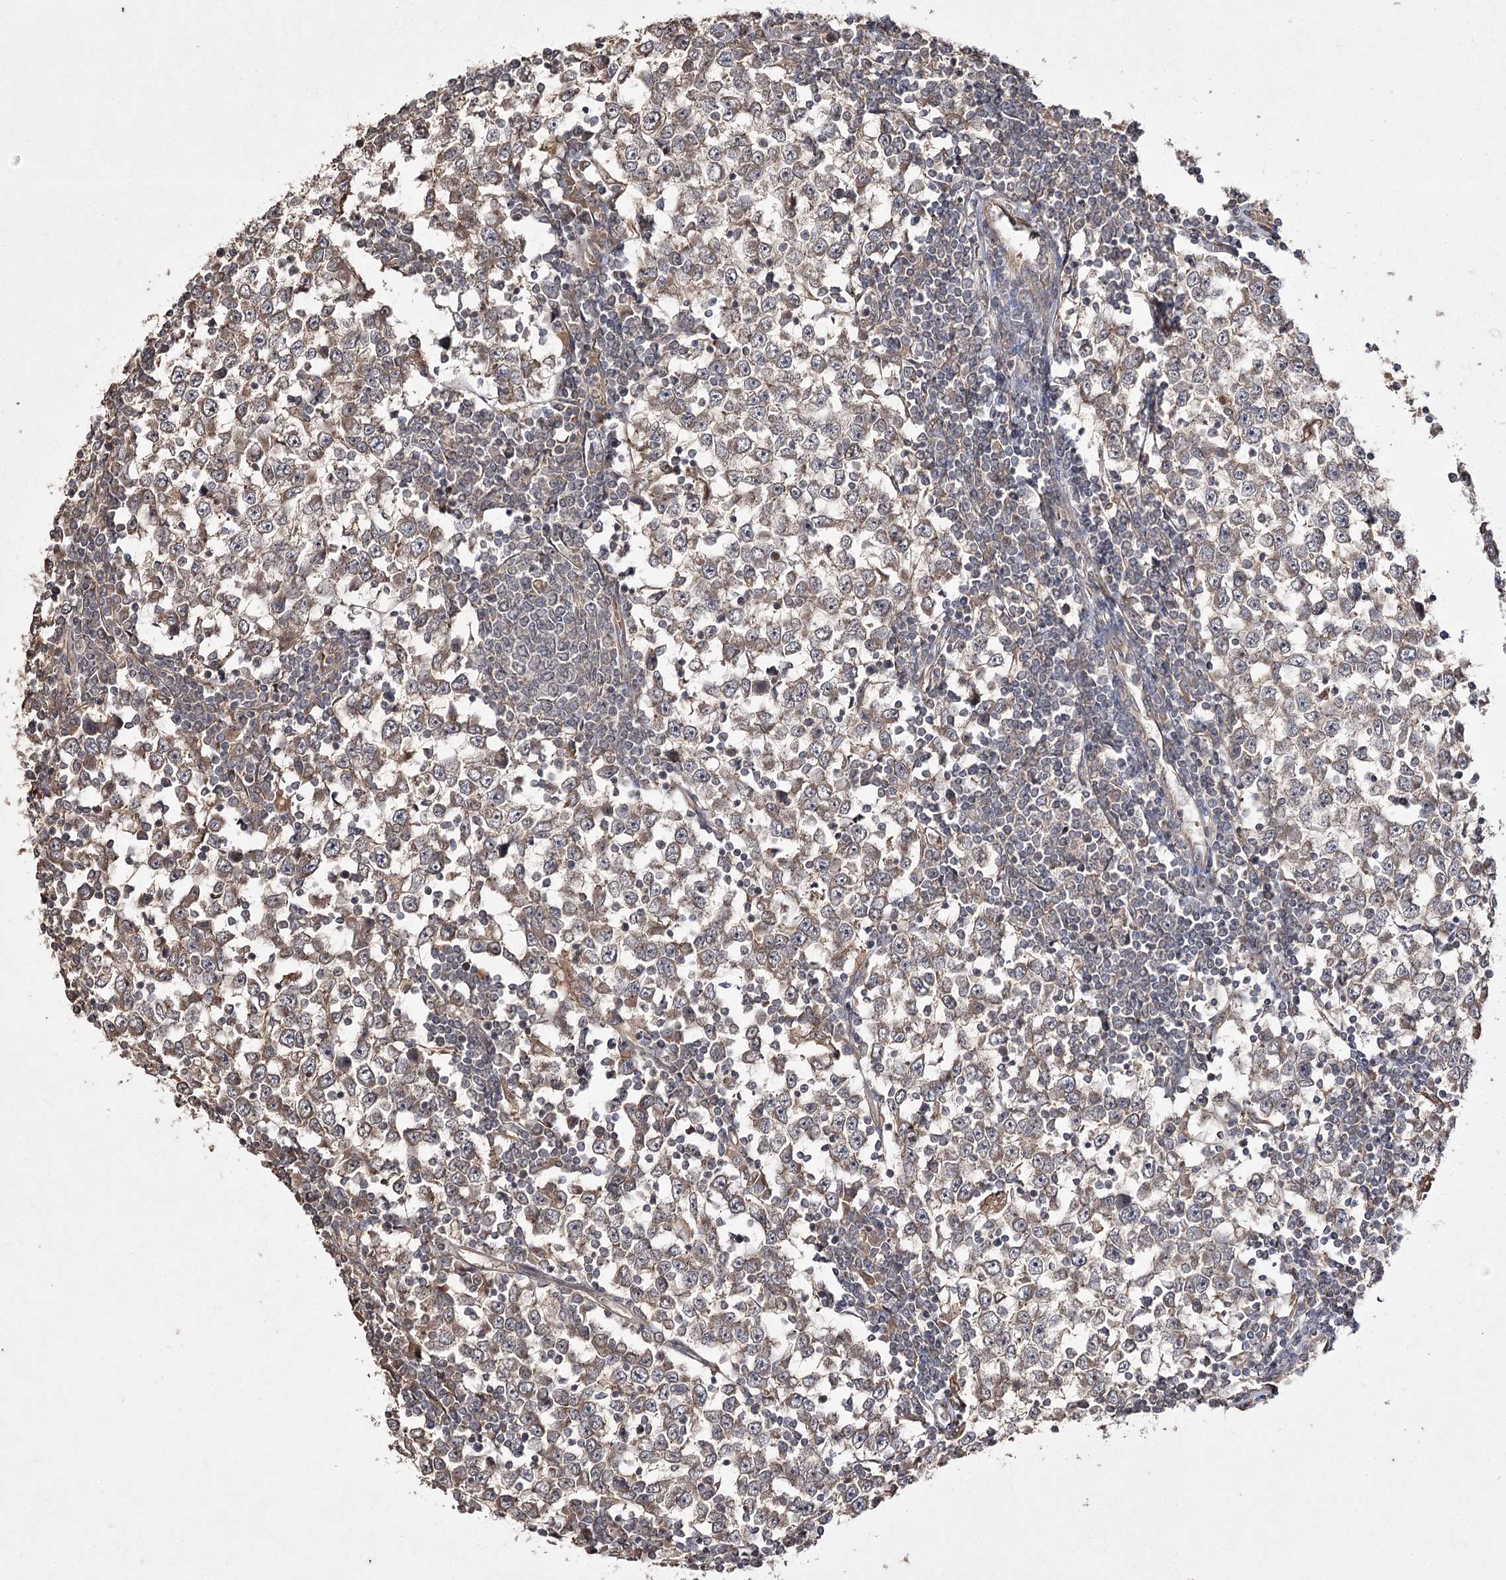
{"staining": {"intensity": "weak", "quantity": ">75%", "location": "cytoplasmic/membranous"}, "tissue": "testis cancer", "cell_type": "Tumor cells", "image_type": "cancer", "snomed": [{"axis": "morphology", "description": "Seminoma, NOS"}, {"axis": "topography", "description": "Testis"}], "caption": "An immunohistochemistry (IHC) photomicrograph of tumor tissue is shown. Protein staining in brown labels weak cytoplasmic/membranous positivity in testis cancer within tumor cells.", "gene": "FANCL", "patient": {"sex": "male", "age": 65}}